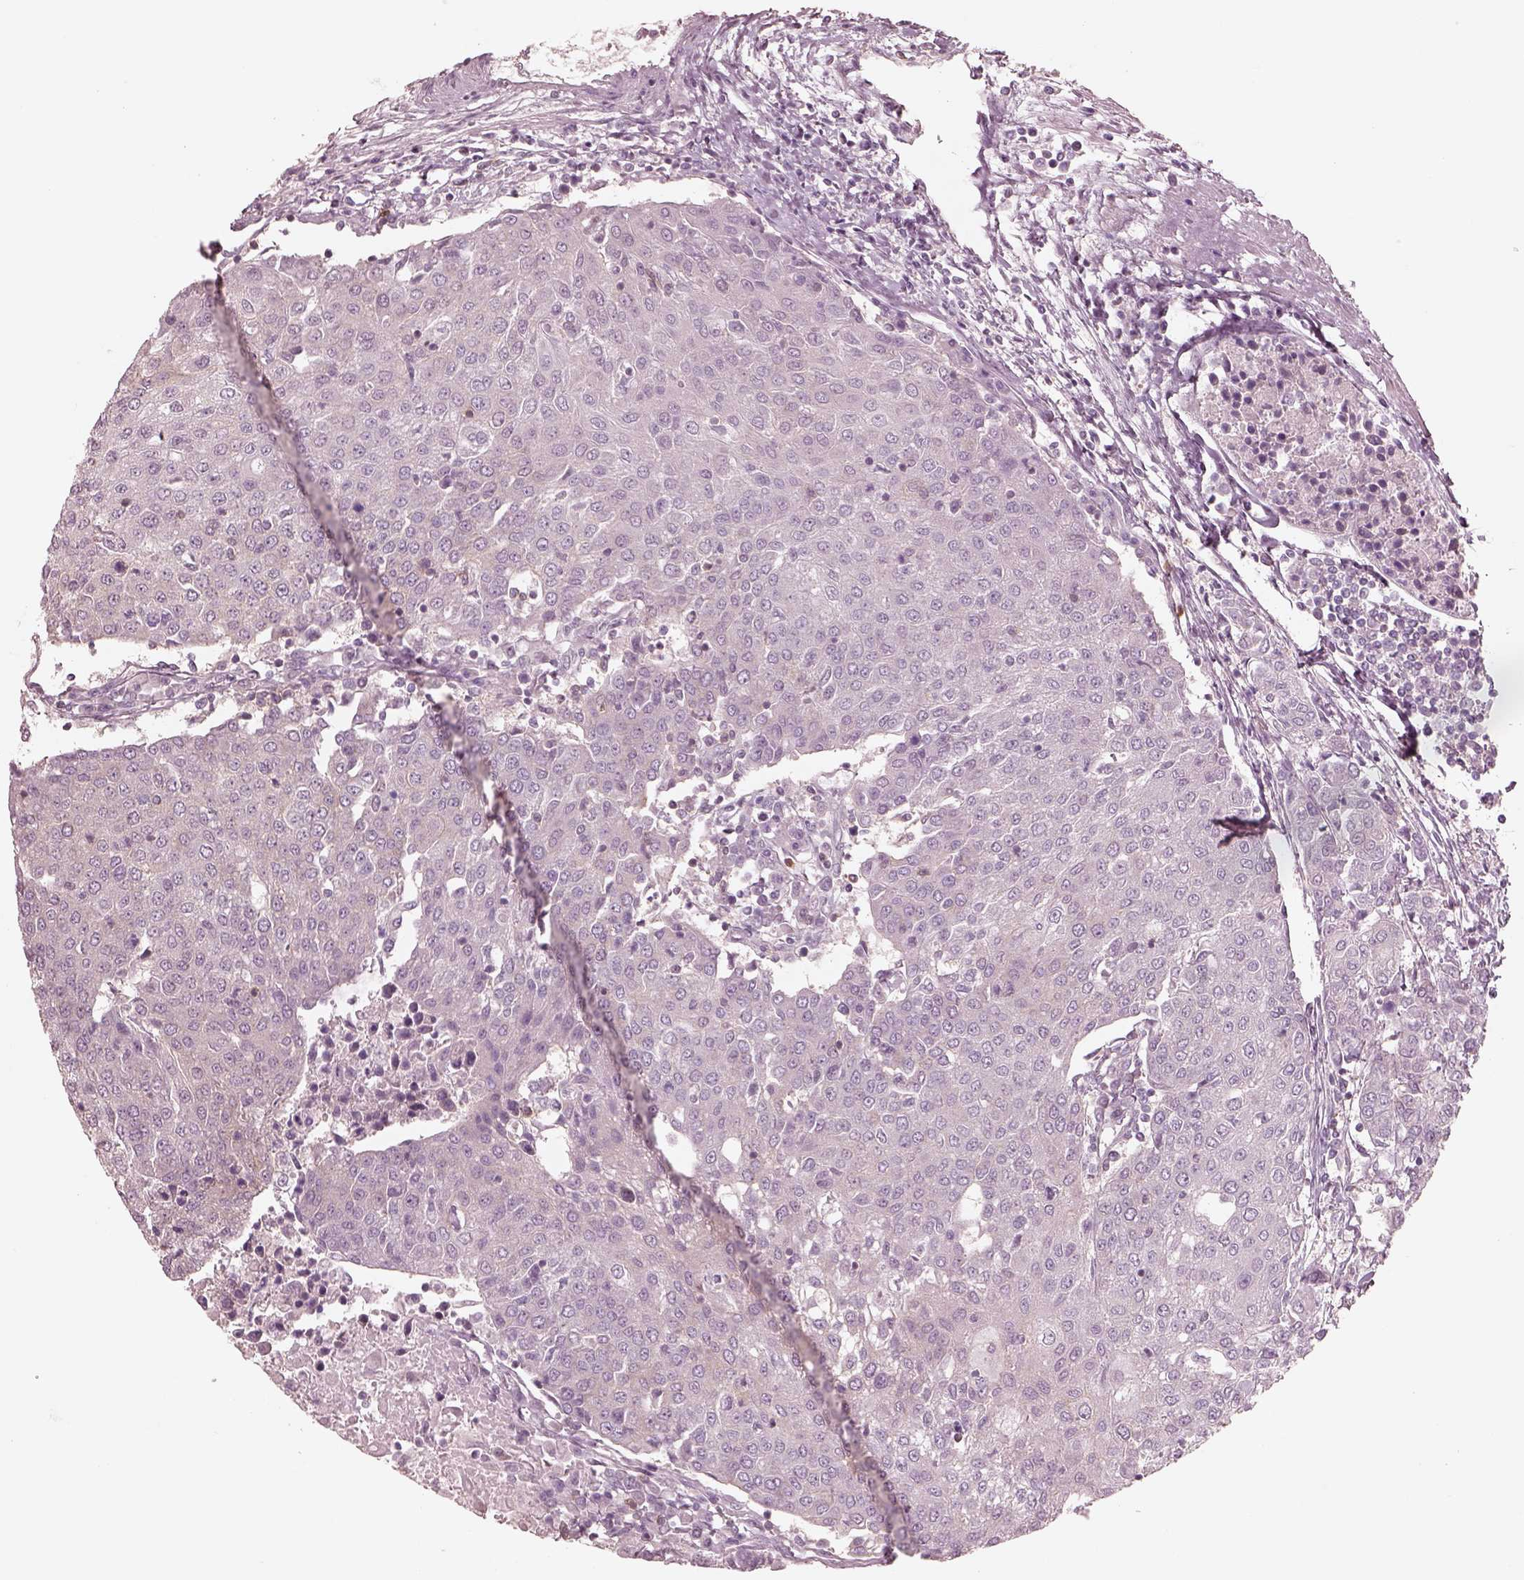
{"staining": {"intensity": "negative", "quantity": "none", "location": "none"}, "tissue": "urothelial cancer", "cell_type": "Tumor cells", "image_type": "cancer", "snomed": [{"axis": "morphology", "description": "Urothelial carcinoma, High grade"}, {"axis": "topography", "description": "Urinary bladder"}], "caption": "DAB (3,3'-diaminobenzidine) immunohistochemical staining of urothelial carcinoma (high-grade) shows no significant staining in tumor cells.", "gene": "GPRIN1", "patient": {"sex": "female", "age": 85}}